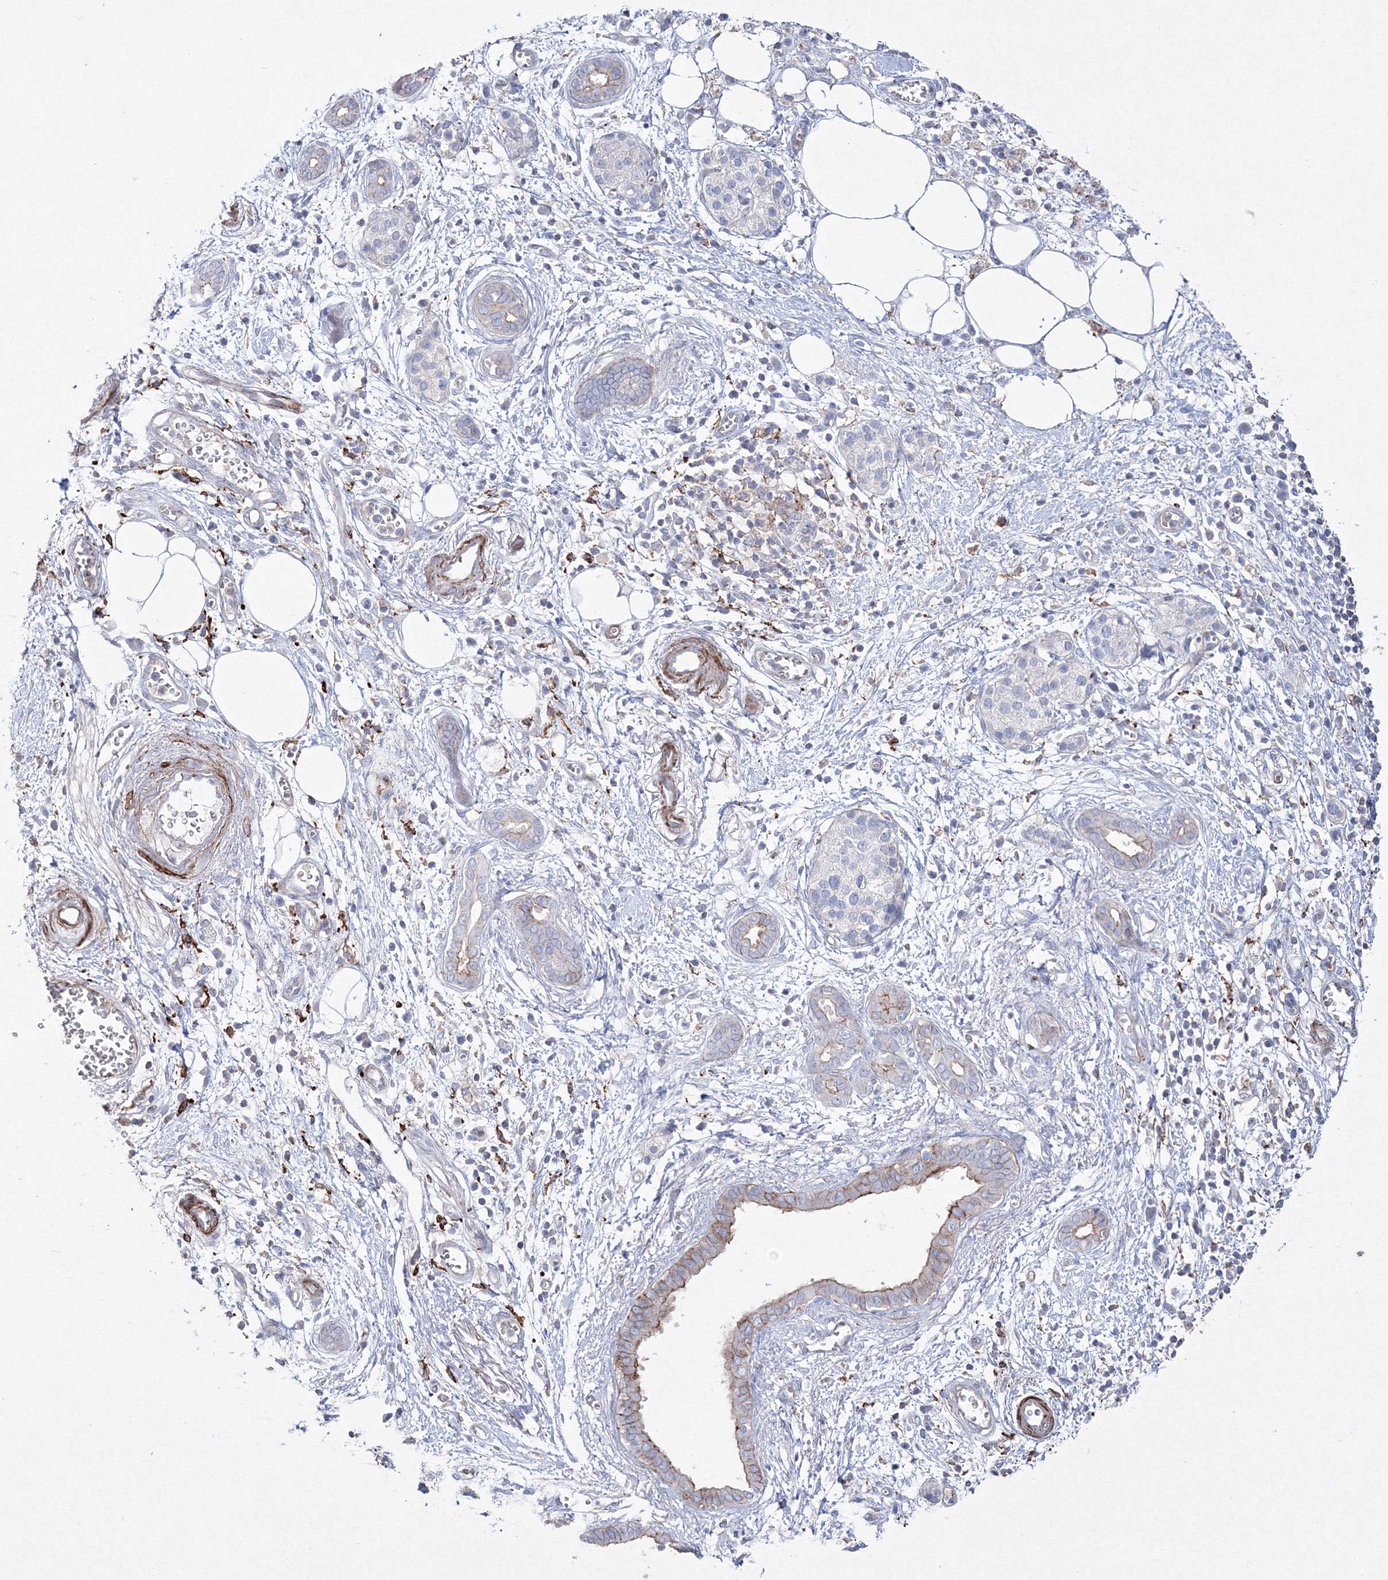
{"staining": {"intensity": "negative", "quantity": "none", "location": "none"}, "tissue": "pancreatic cancer", "cell_type": "Tumor cells", "image_type": "cancer", "snomed": [{"axis": "morphology", "description": "Adenocarcinoma, NOS"}, {"axis": "topography", "description": "Pancreas"}], "caption": "Immunohistochemistry (IHC) micrograph of neoplastic tissue: human pancreatic cancer (adenocarcinoma) stained with DAB displays no significant protein positivity in tumor cells. (DAB IHC, high magnification).", "gene": "GPR82", "patient": {"sex": "male", "age": 78}}